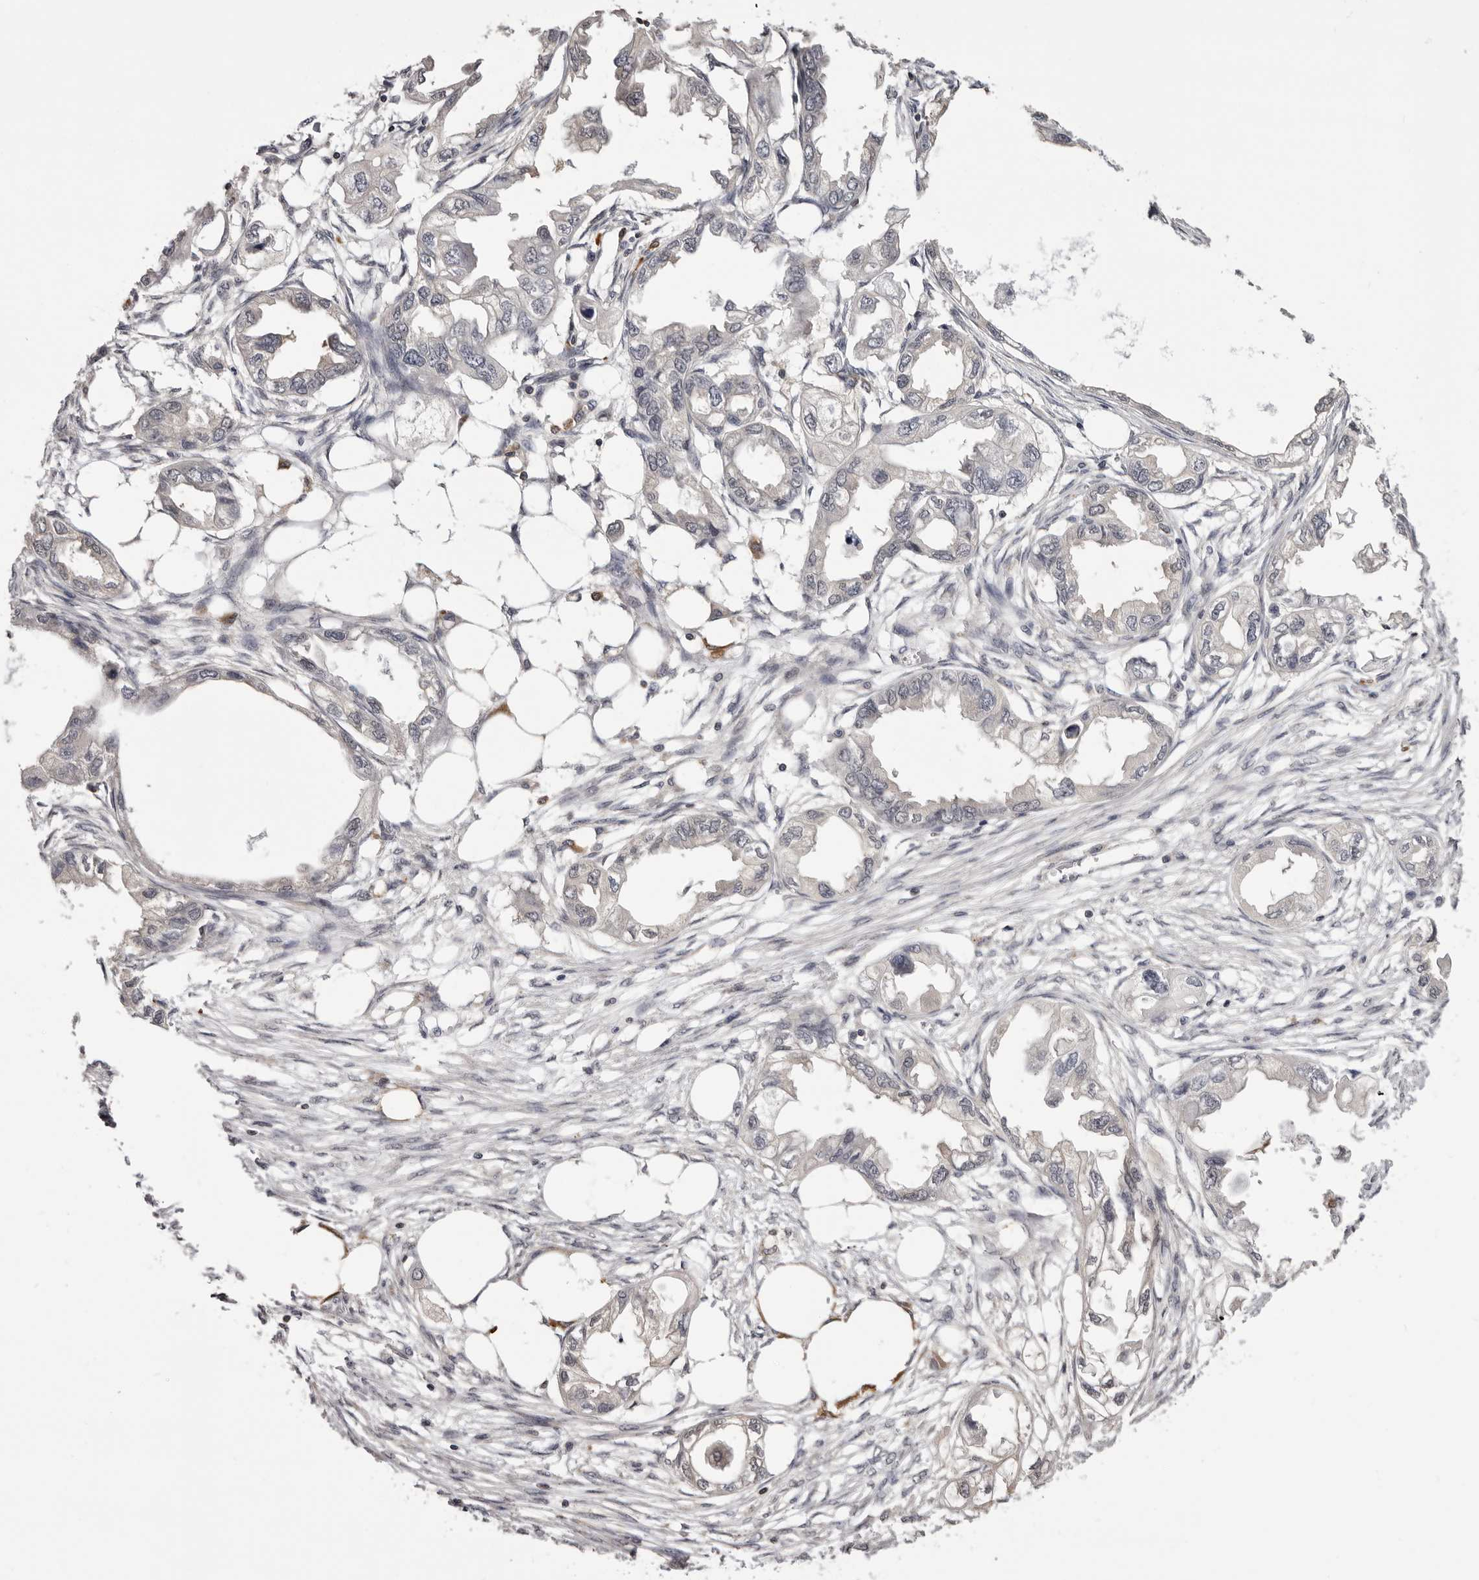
{"staining": {"intensity": "negative", "quantity": "none", "location": "none"}, "tissue": "endometrial cancer", "cell_type": "Tumor cells", "image_type": "cancer", "snomed": [{"axis": "morphology", "description": "Adenocarcinoma, NOS"}, {"axis": "morphology", "description": "Adenocarcinoma, metastatic, NOS"}, {"axis": "topography", "description": "Adipose tissue"}, {"axis": "topography", "description": "Endometrium"}], "caption": "The image demonstrates no staining of tumor cells in endometrial cancer.", "gene": "TNNI1", "patient": {"sex": "female", "age": 67}}